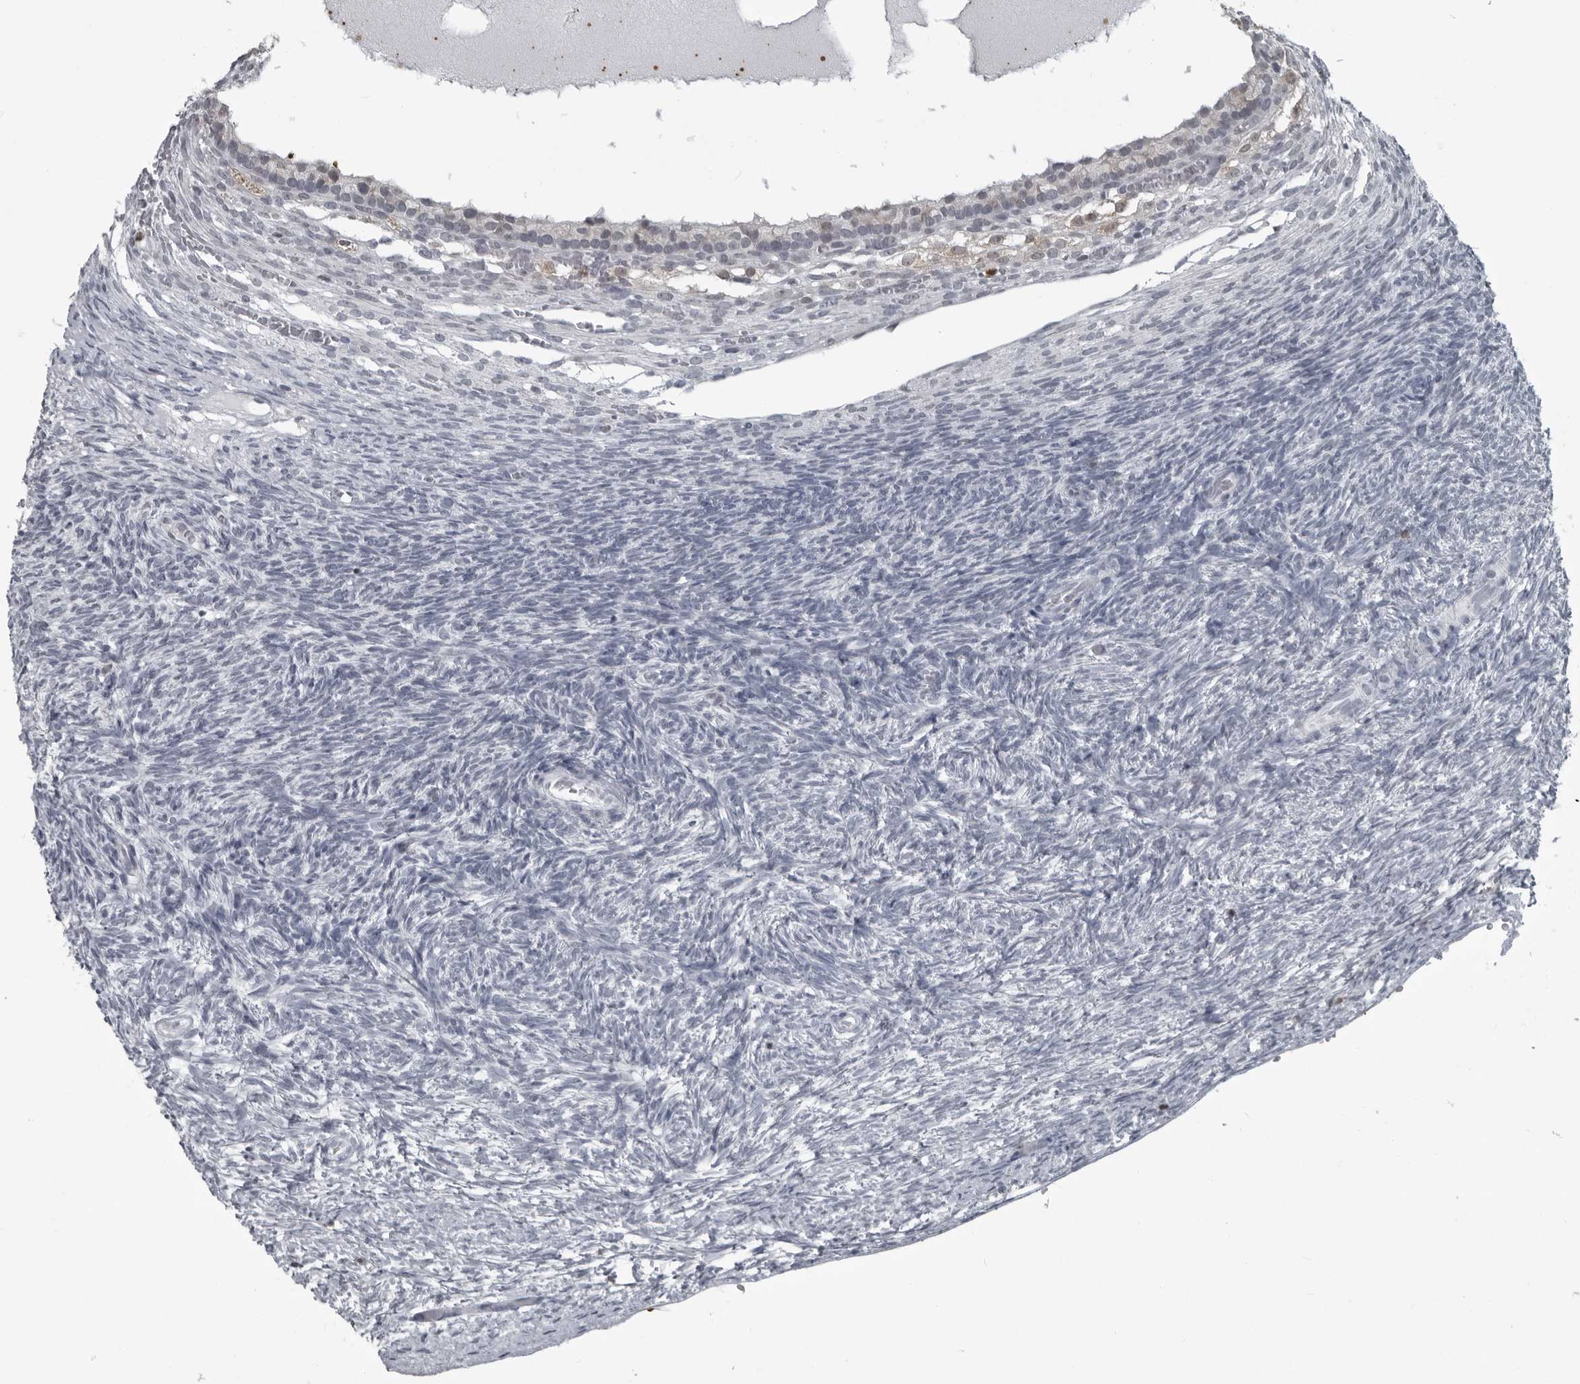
{"staining": {"intensity": "negative", "quantity": "none", "location": "none"}, "tissue": "ovary", "cell_type": "Ovarian stroma cells", "image_type": "normal", "snomed": [{"axis": "morphology", "description": "Normal tissue, NOS"}, {"axis": "topography", "description": "Ovary"}], "caption": "Photomicrograph shows no protein expression in ovarian stroma cells of benign ovary.", "gene": "RTCA", "patient": {"sex": "female", "age": 34}}